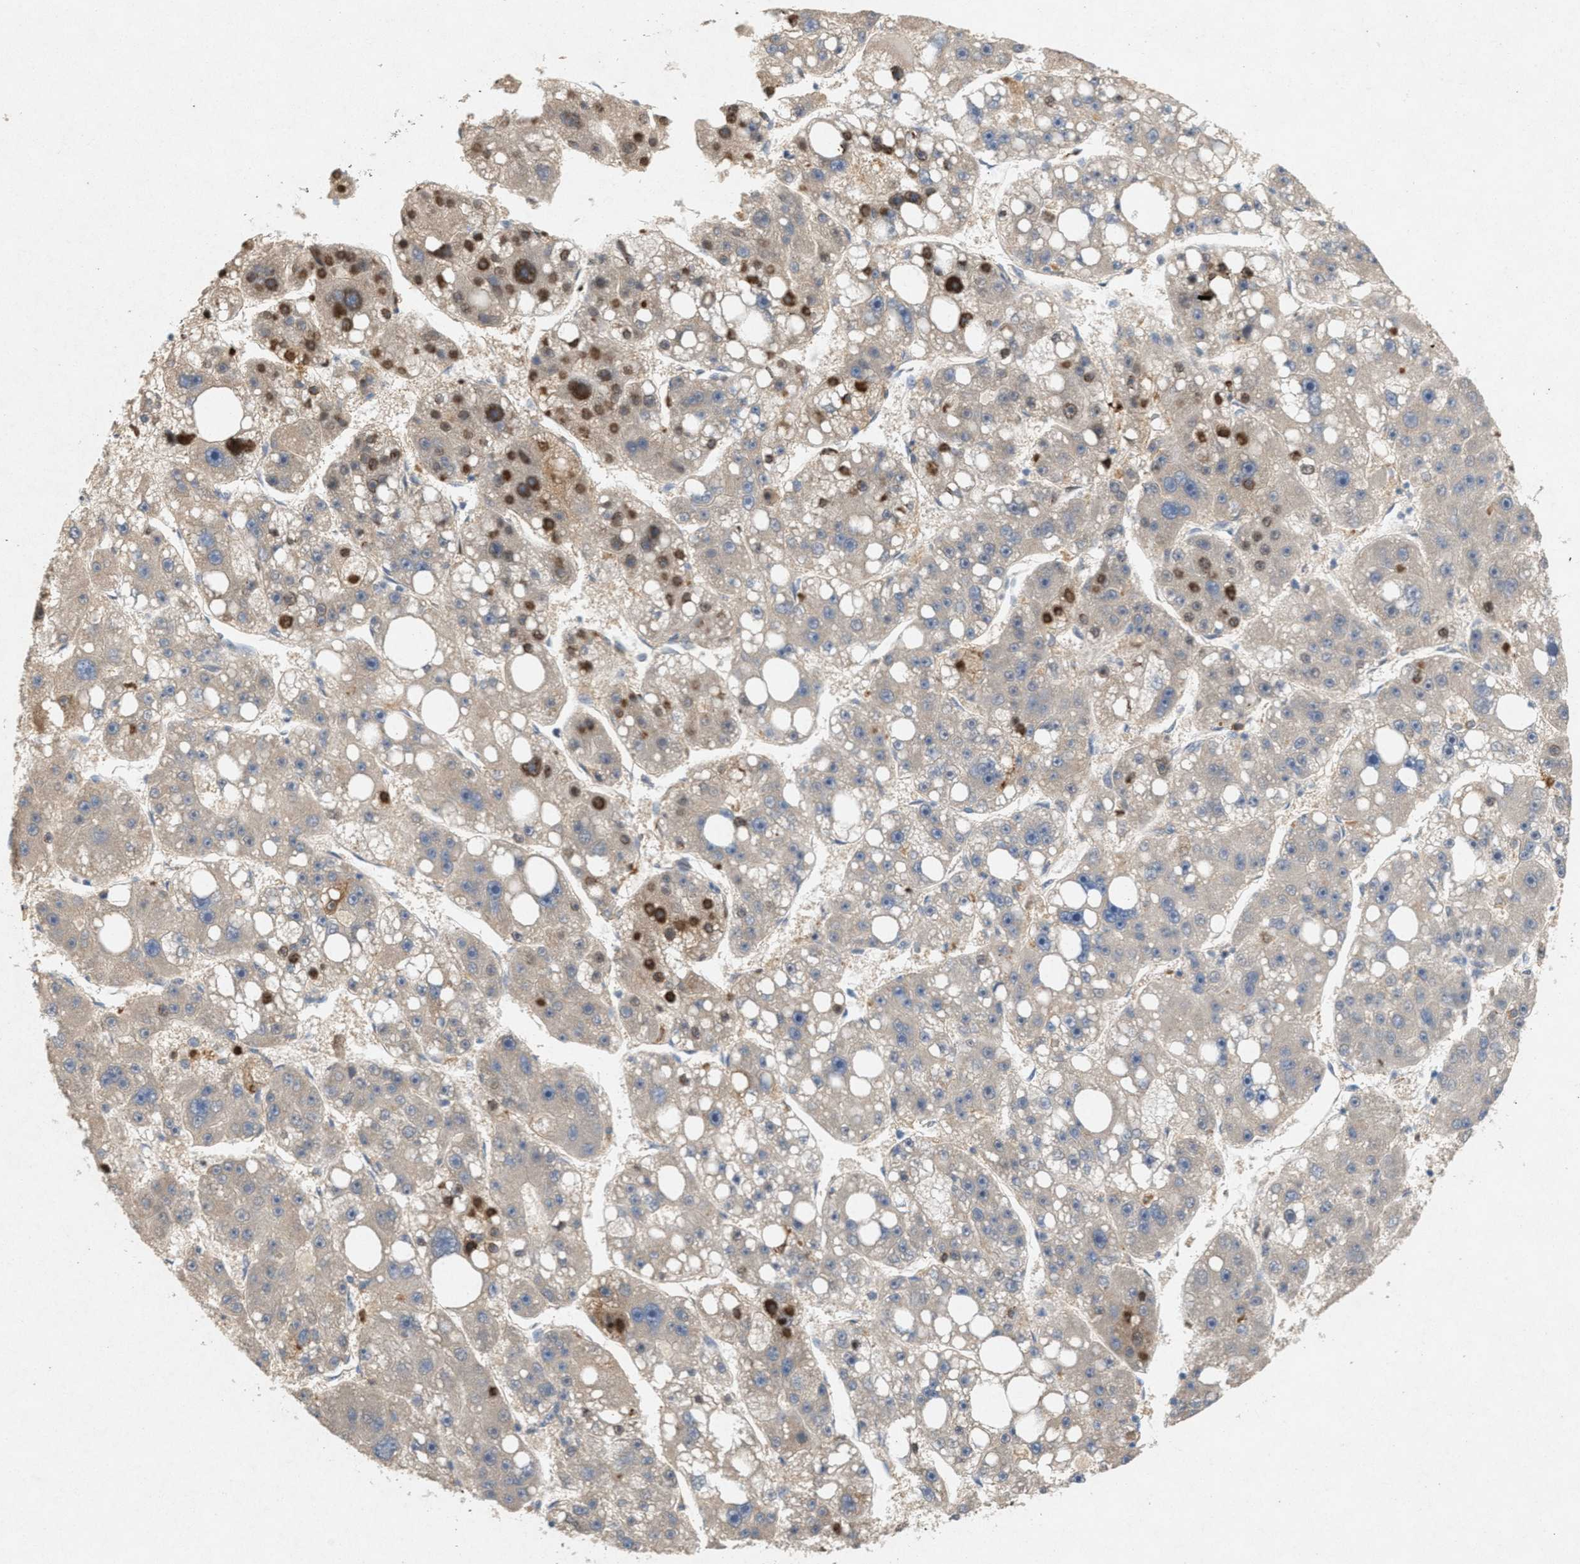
{"staining": {"intensity": "moderate", "quantity": "25%-75%", "location": "nuclear"}, "tissue": "liver cancer", "cell_type": "Tumor cells", "image_type": "cancer", "snomed": [{"axis": "morphology", "description": "Carcinoma, Hepatocellular, NOS"}, {"axis": "topography", "description": "Liver"}], "caption": "An image of human hepatocellular carcinoma (liver) stained for a protein displays moderate nuclear brown staining in tumor cells.", "gene": "DCAF7", "patient": {"sex": "female", "age": 61}}